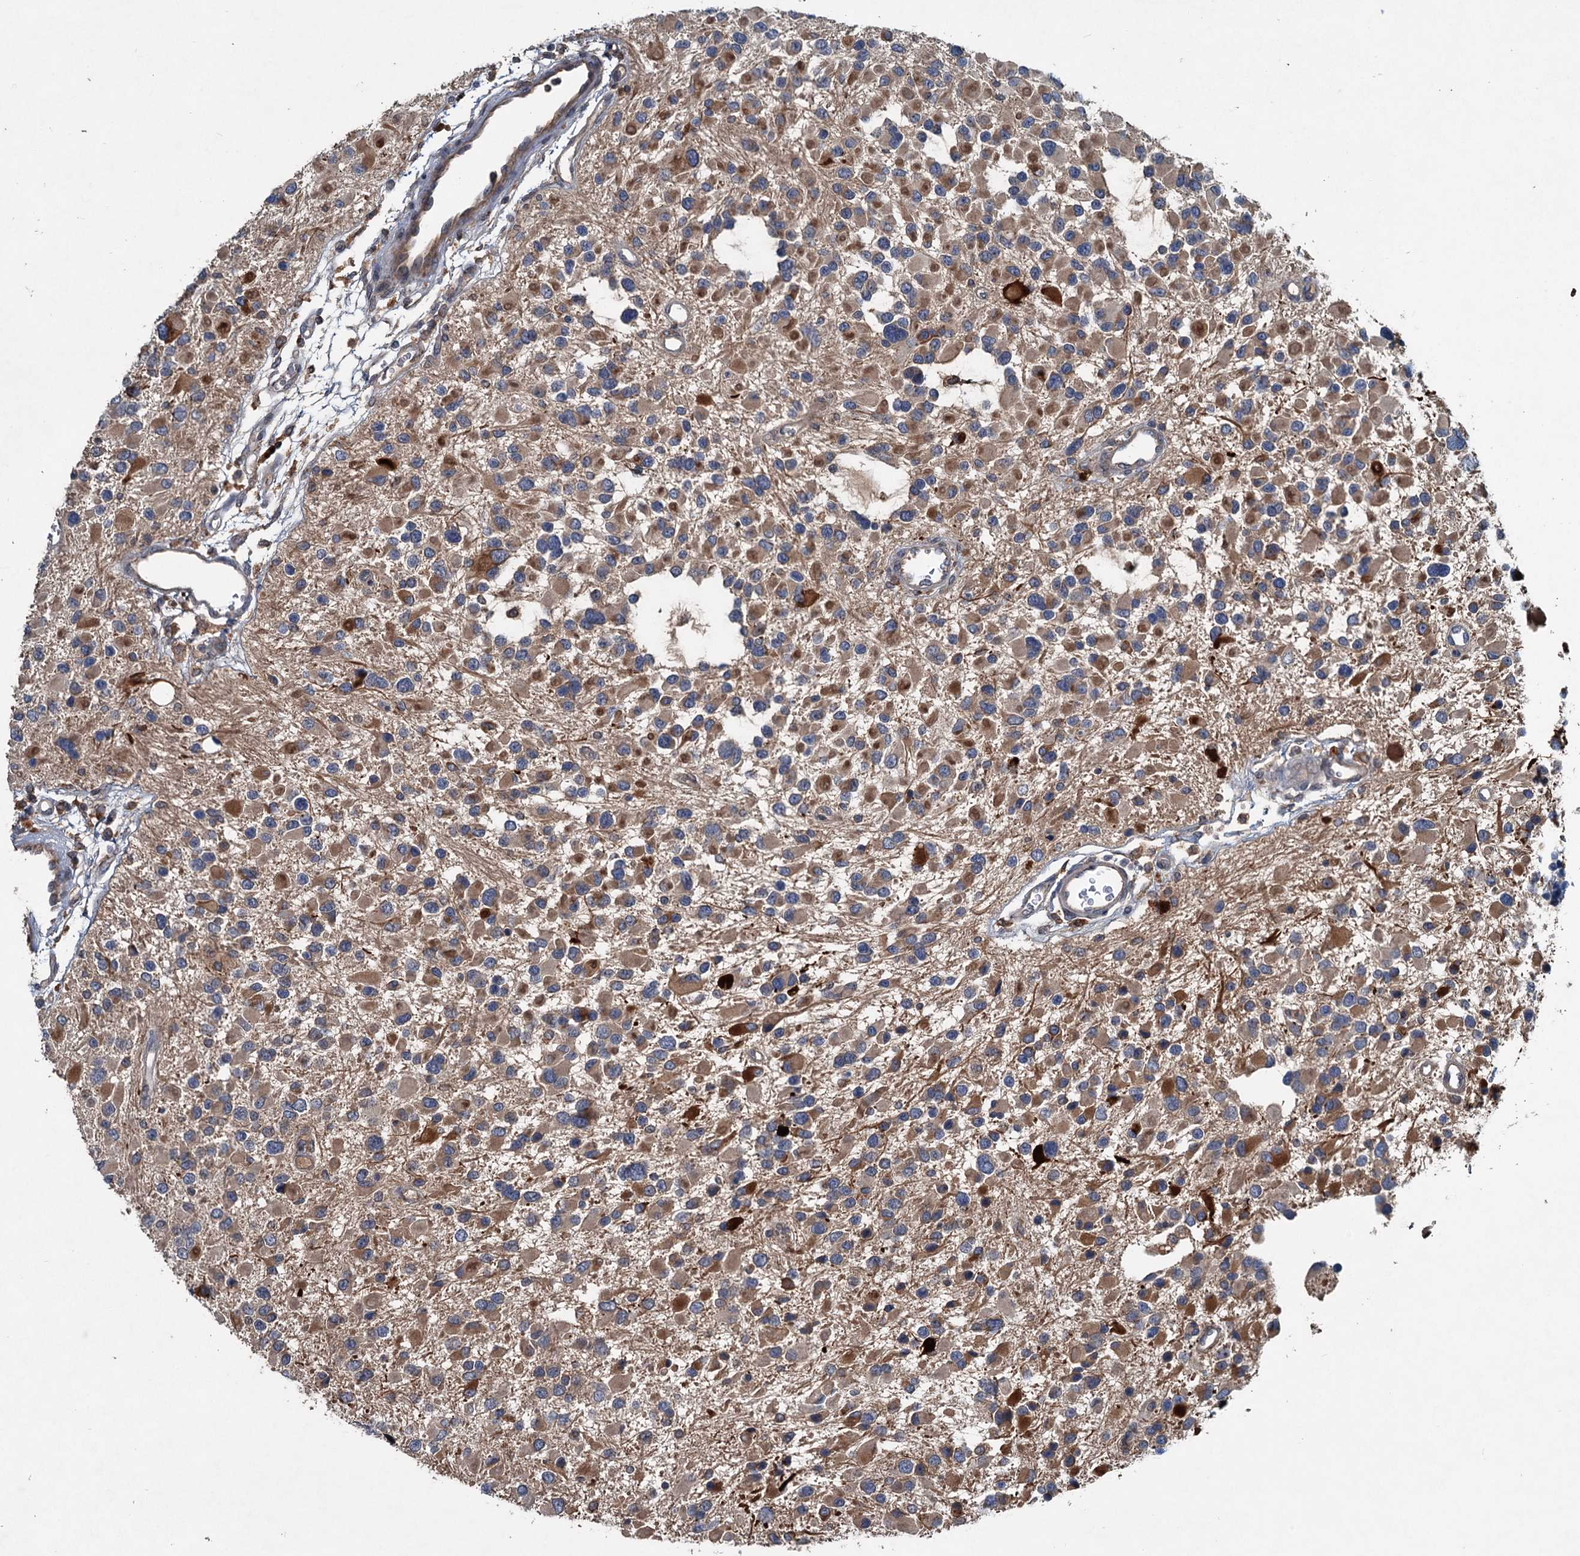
{"staining": {"intensity": "moderate", "quantity": "25%-75%", "location": "cytoplasmic/membranous"}, "tissue": "glioma", "cell_type": "Tumor cells", "image_type": "cancer", "snomed": [{"axis": "morphology", "description": "Glioma, malignant, High grade"}, {"axis": "topography", "description": "Brain"}], "caption": "Immunohistochemical staining of human malignant high-grade glioma reveals moderate cytoplasmic/membranous protein positivity in approximately 25%-75% of tumor cells.", "gene": "TAPBPL", "patient": {"sex": "male", "age": 53}}